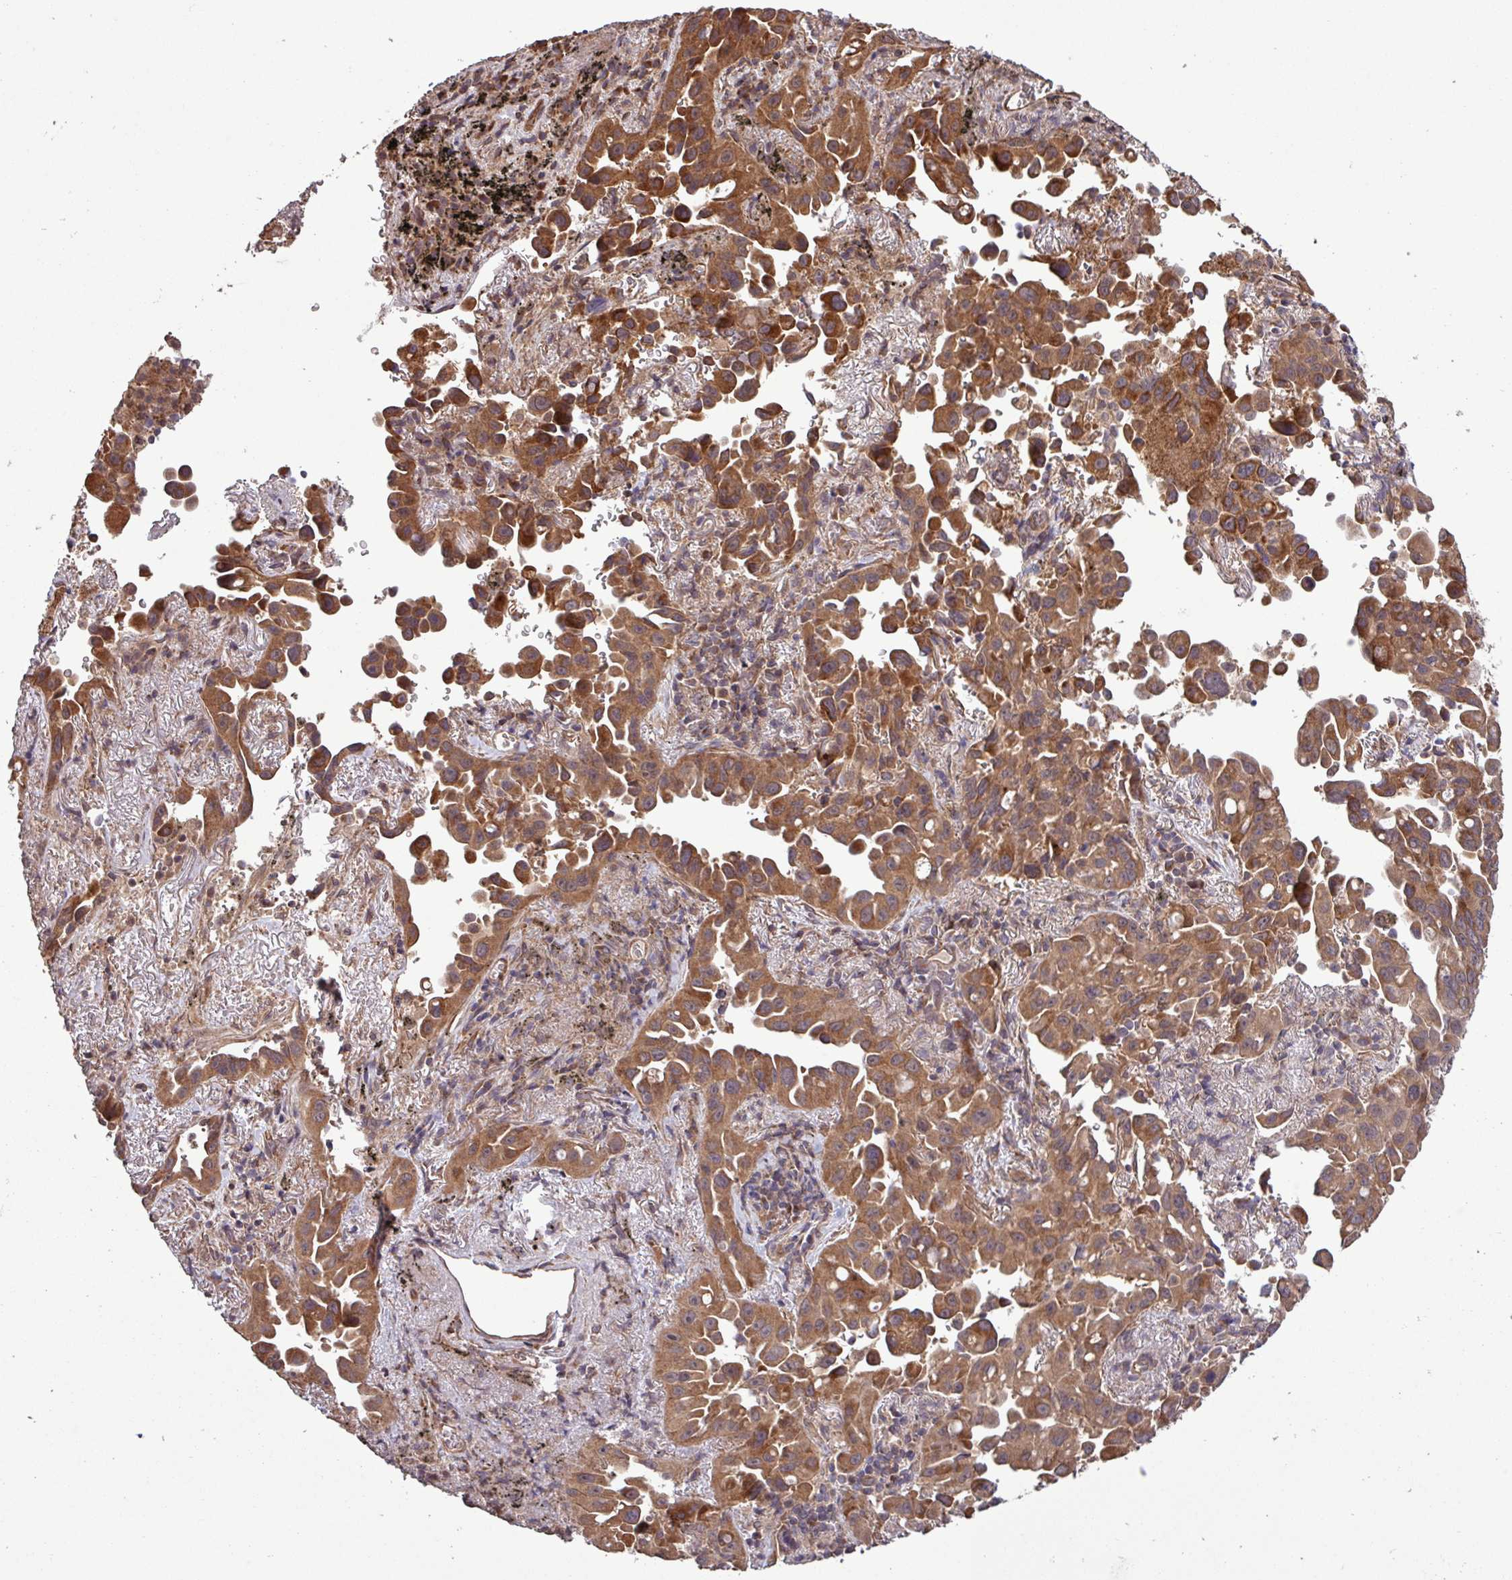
{"staining": {"intensity": "strong", "quantity": ">75%", "location": "cytoplasmic/membranous"}, "tissue": "lung cancer", "cell_type": "Tumor cells", "image_type": "cancer", "snomed": [{"axis": "morphology", "description": "Adenocarcinoma, NOS"}, {"axis": "topography", "description": "Lung"}], "caption": "Strong cytoplasmic/membranous staining is identified in about >75% of tumor cells in adenocarcinoma (lung). The staining is performed using DAB (3,3'-diaminobenzidine) brown chromogen to label protein expression. The nuclei are counter-stained blue using hematoxylin.", "gene": "TRABD2A", "patient": {"sex": "male", "age": 68}}